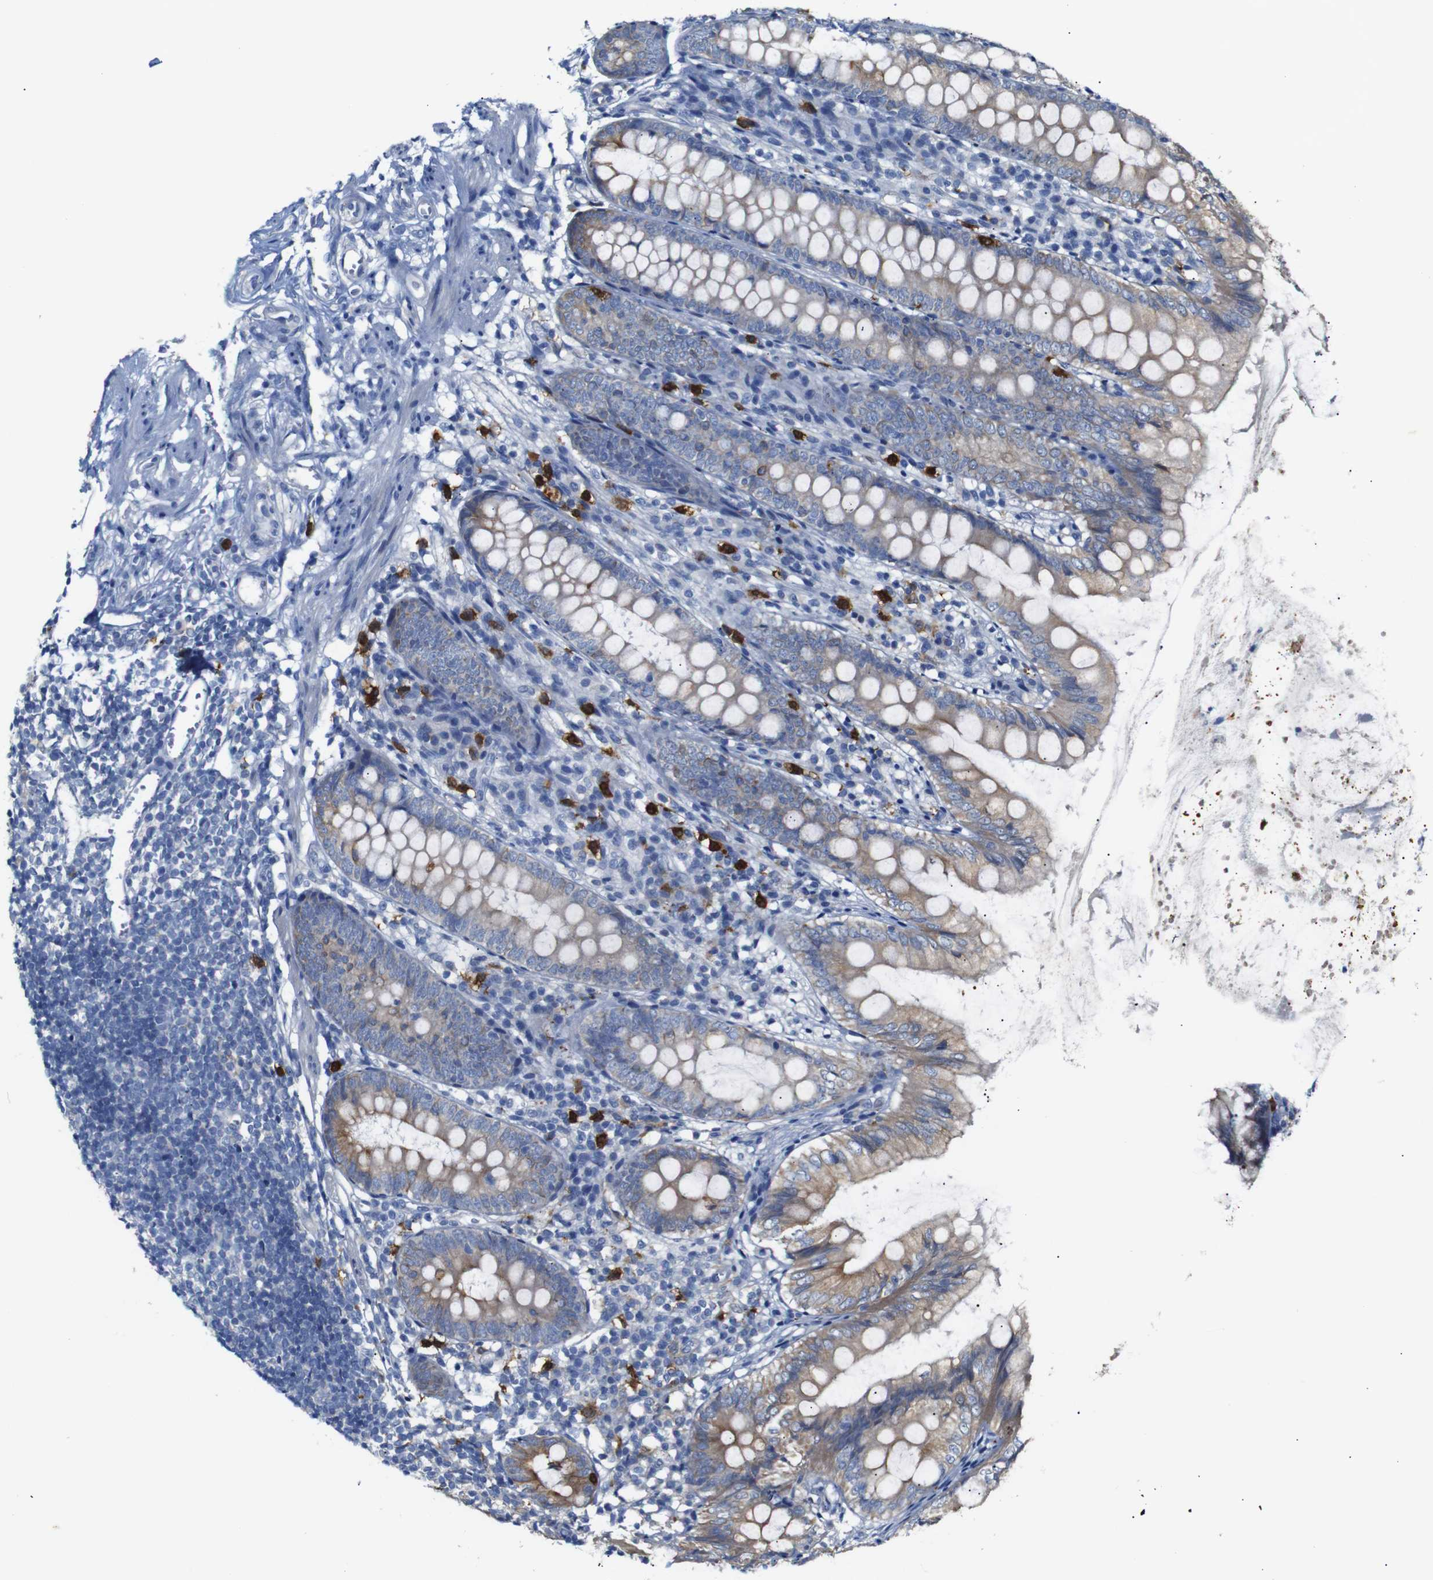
{"staining": {"intensity": "moderate", "quantity": ">75%", "location": "cytoplasmic/membranous"}, "tissue": "appendix", "cell_type": "Glandular cells", "image_type": "normal", "snomed": [{"axis": "morphology", "description": "Normal tissue, NOS"}, {"axis": "topography", "description": "Appendix"}], "caption": "IHC micrograph of normal human appendix stained for a protein (brown), which displays medium levels of moderate cytoplasmic/membranous expression in approximately >75% of glandular cells.", "gene": "ALOX15", "patient": {"sex": "female", "age": 77}}